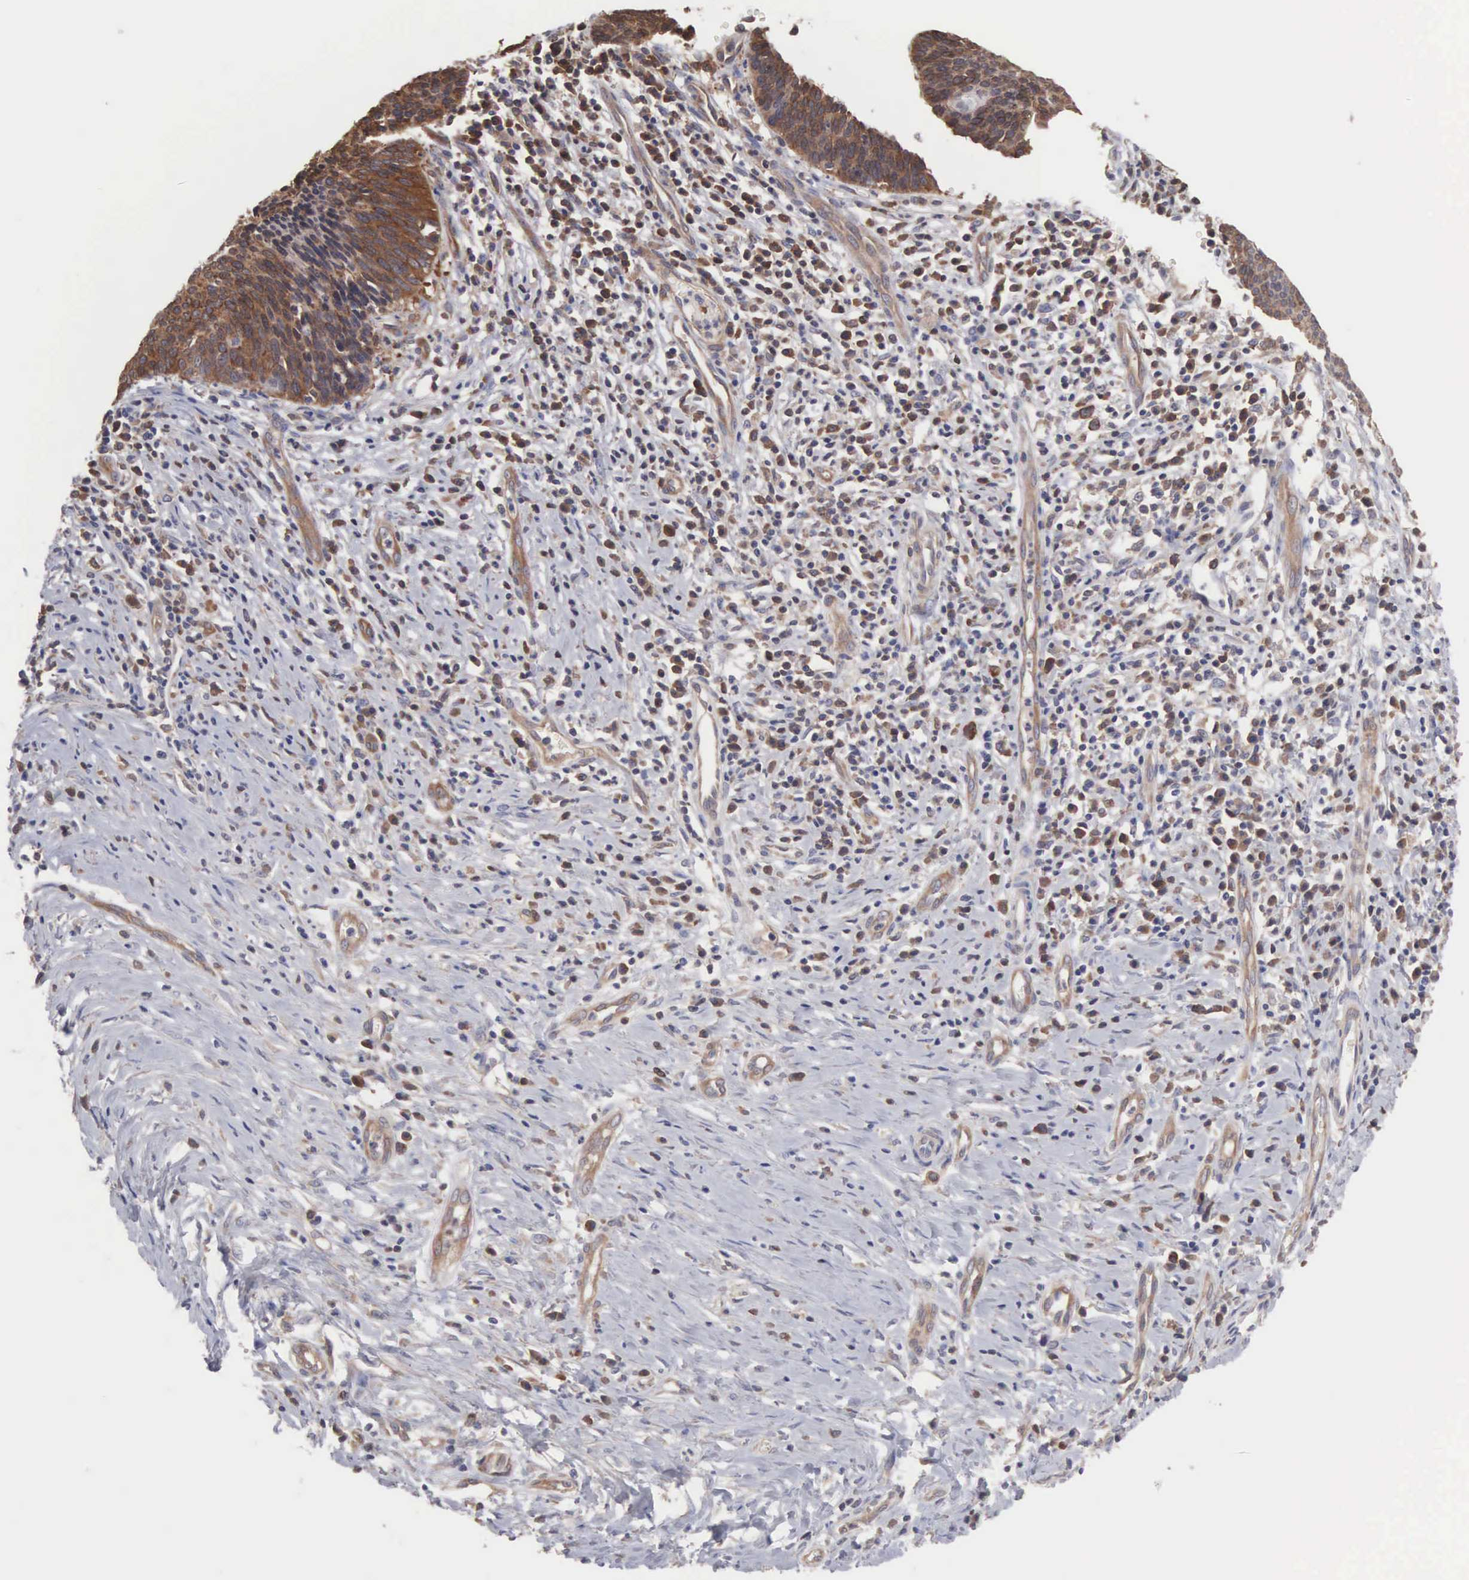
{"staining": {"intensity": "moderate", "quantity": ">75%", "location": "cytoplasmic/membranous"}, "tissue": "cervical cancer", "cell_type": "Tumor cells", "image_type": "cancer", "snomed": [{"axis": "morphology", "description": "Squamous cell carcinoma, NOS"}, {"axis": "topography", "description": "Cervix"}], "caption": "Moderate cytoplasmic/membranous staining for a protein is present in approximately >75% of tumor cells of squamous cell carcinoma (cervical) using immunohistochemistry (IHC).", "gene": "MTHFD1", "patient": {"sex": "female", "age": 41}}